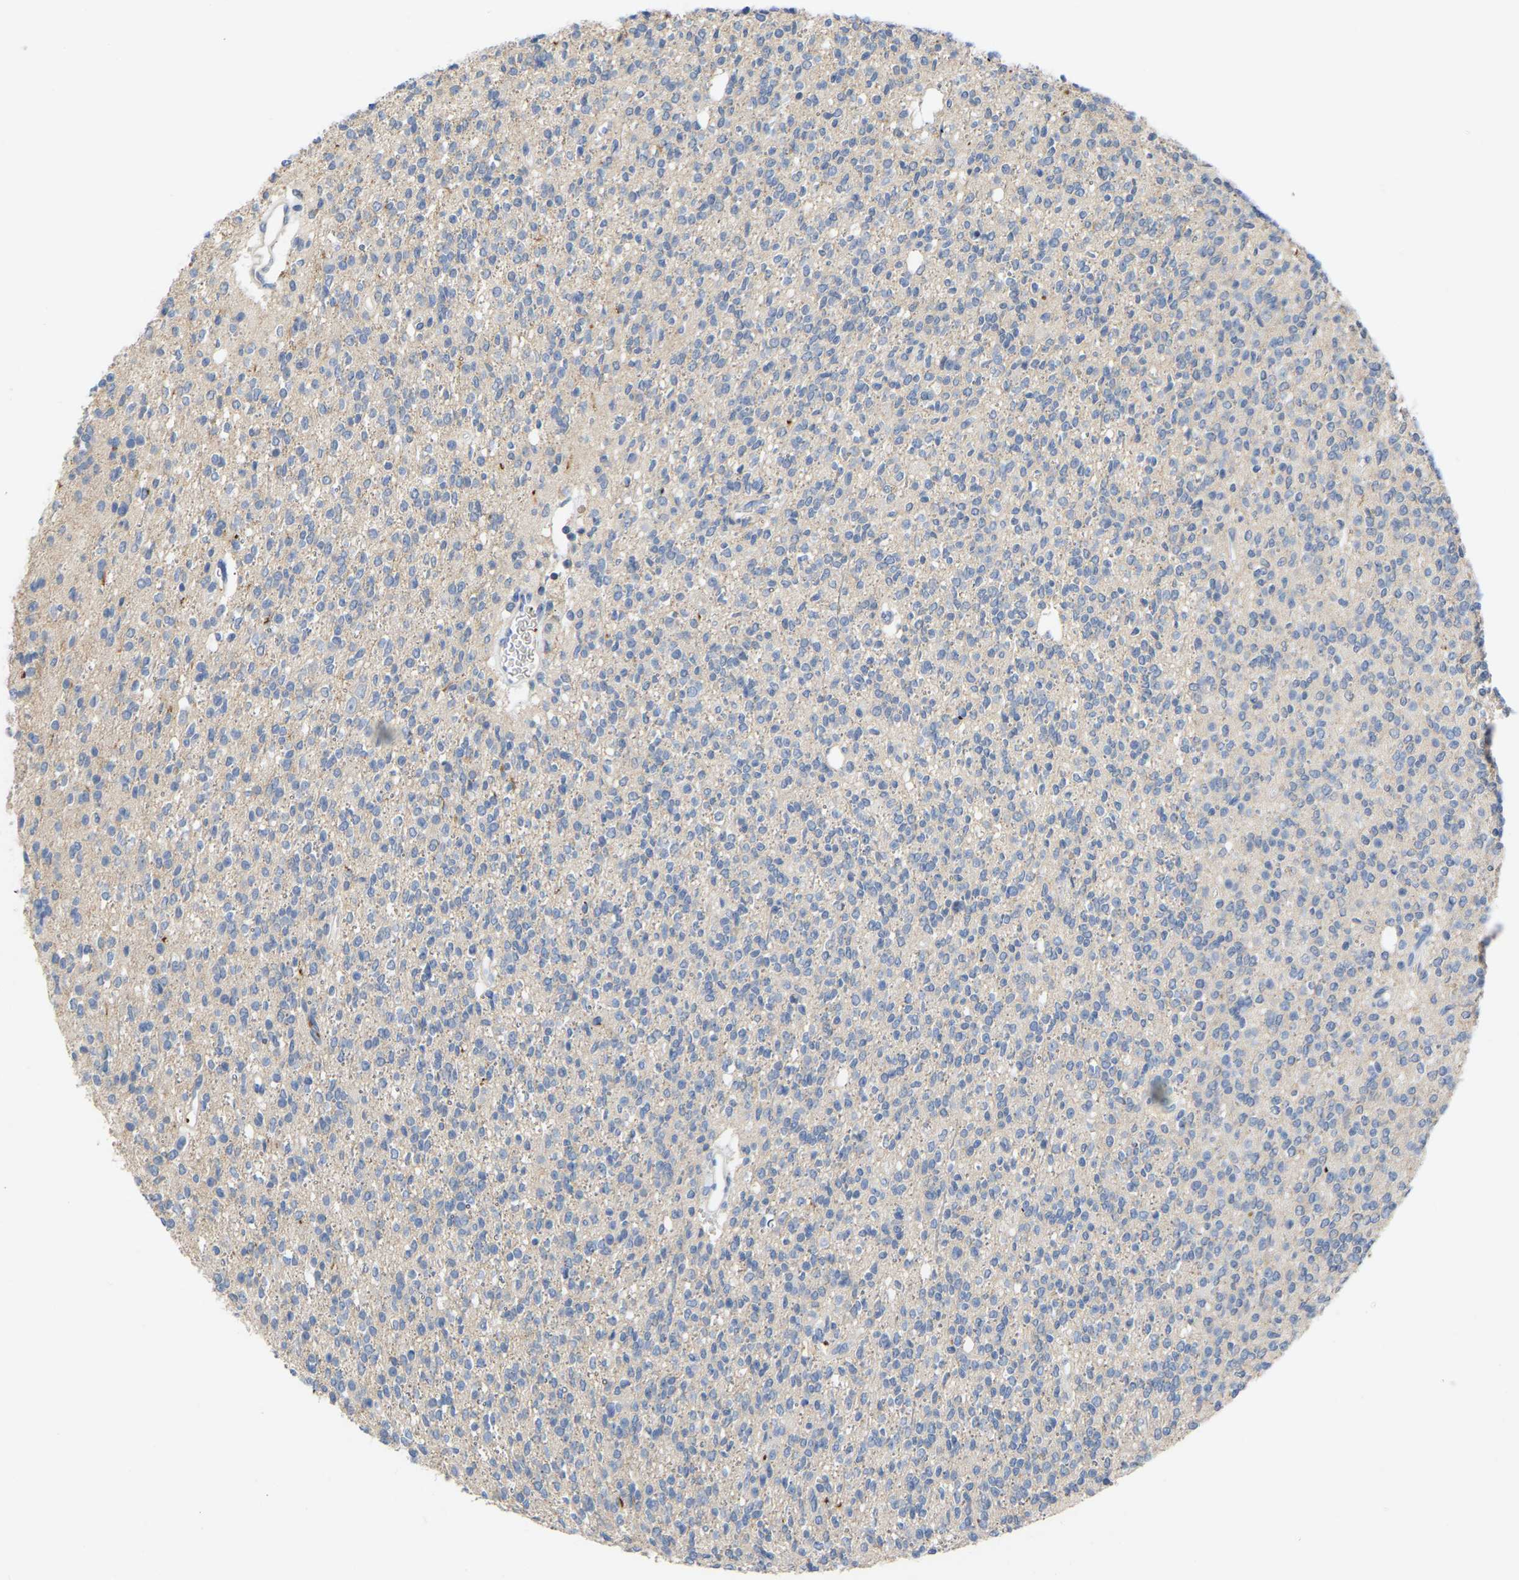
{"staining": {"intensity": "negative", "quantity": "none", "location": "none"}, "tissue": "glioma", "cell_type": "Tumor cells", "image_type": "cancer", "snomed": [{"axis": "morphology", "description": "Glioma, malignant, High grade"}, {"axis": "topography", "description": "Brain"}], "caption": "Micrograph shows no protein positivity in tumor cells of glioma tissue.", "gene": "ZNF449", "patient": {"sex": "male", "age": 34}}